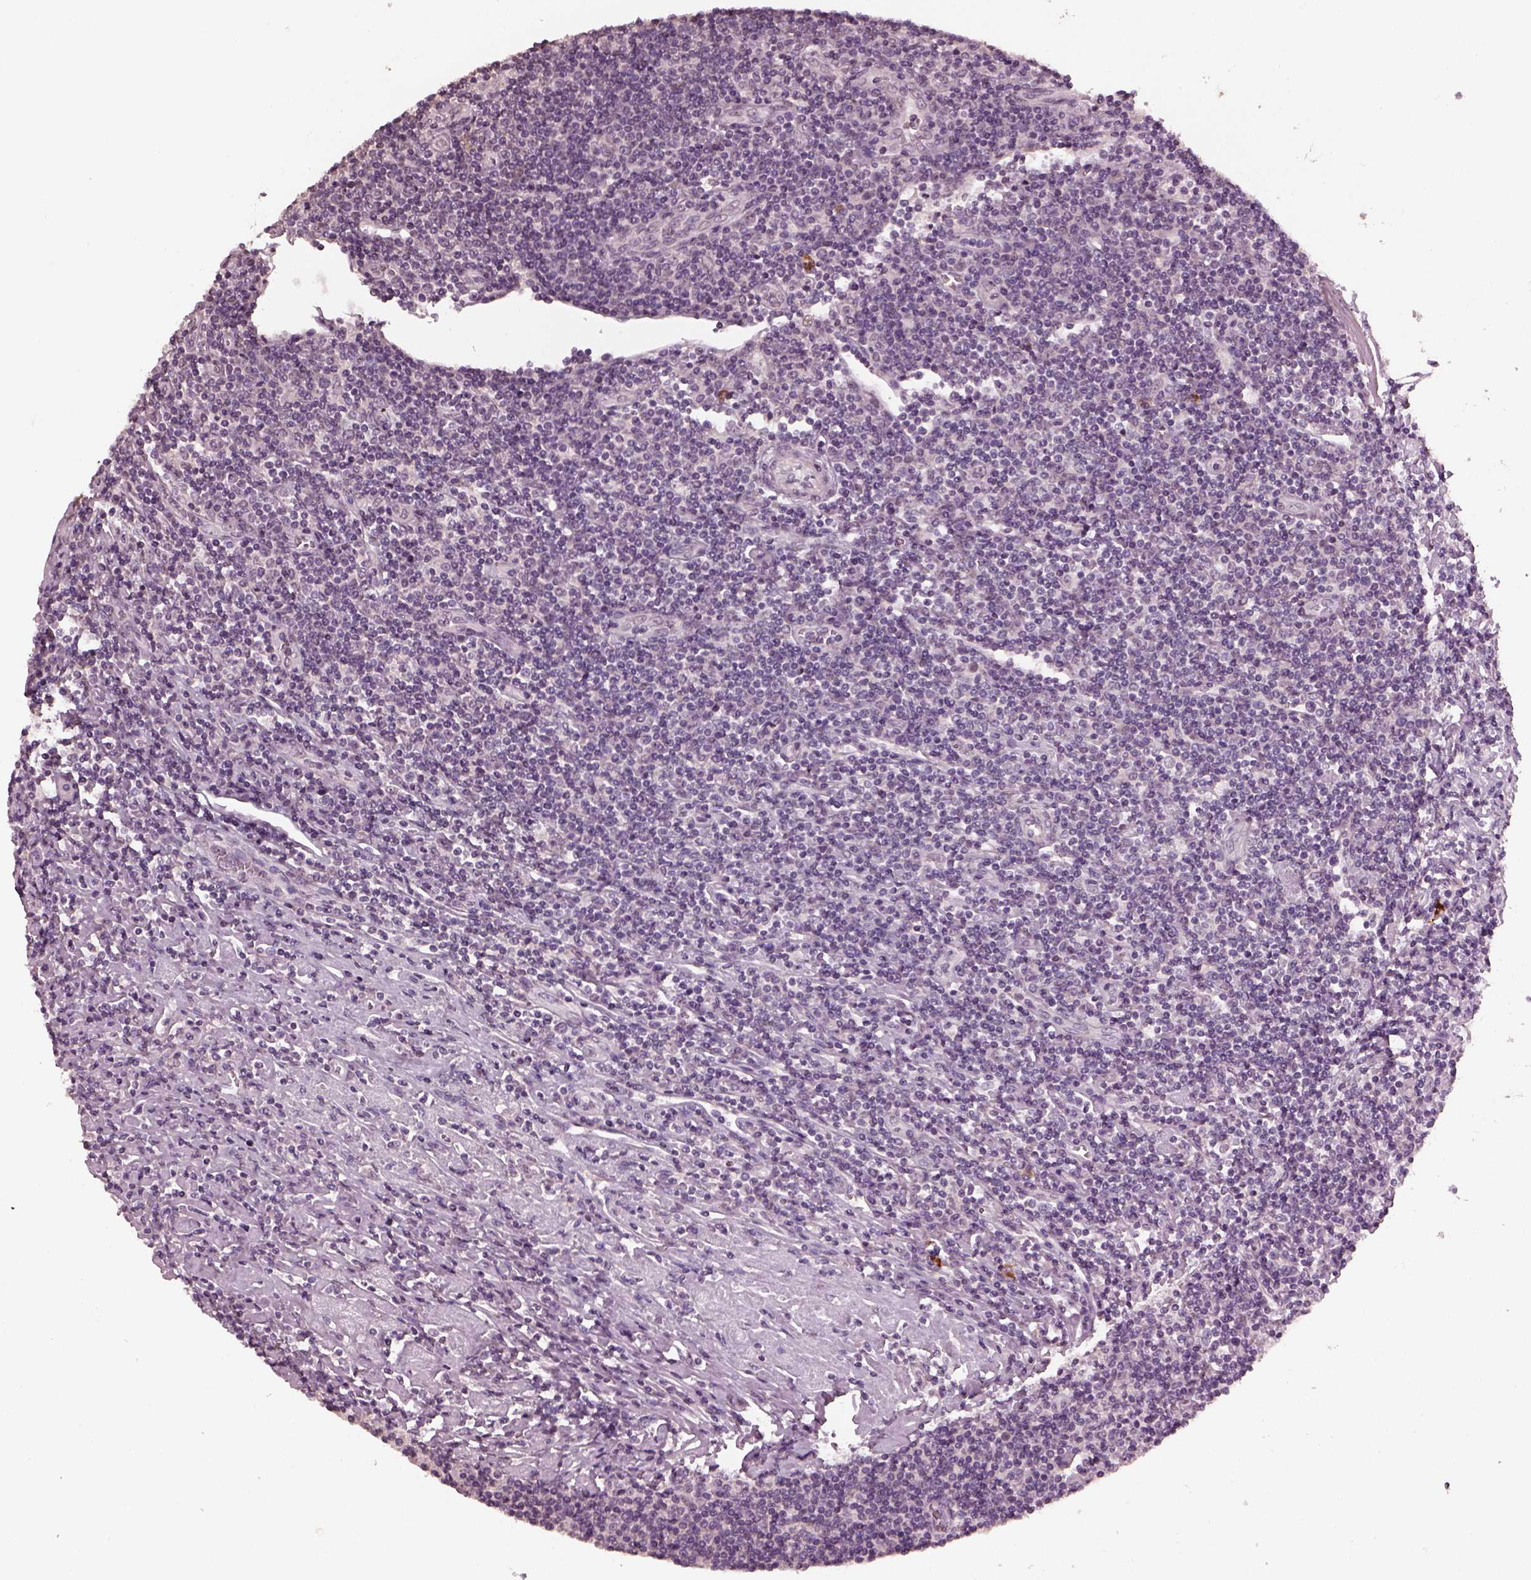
{"staining": {"intensity": "negative", "quantity": "none", "location": "none"}, "tissue": "lymphoma", "cell_type": "Tumor cells", "image_type": "cancer", "snomed": [{"axis": "morphology", "description": "Hodgkin's disease, NOS"}, {"axis": "topography", "description": "Lymph node"}], "caption": "Lymphoma was stained to show a protein in brown. There is no significant positivity in tumor cells. Nuclei are stained in blue.", "gene": "IL18RAP", "patient": {"sex": "male", "age": 40}}